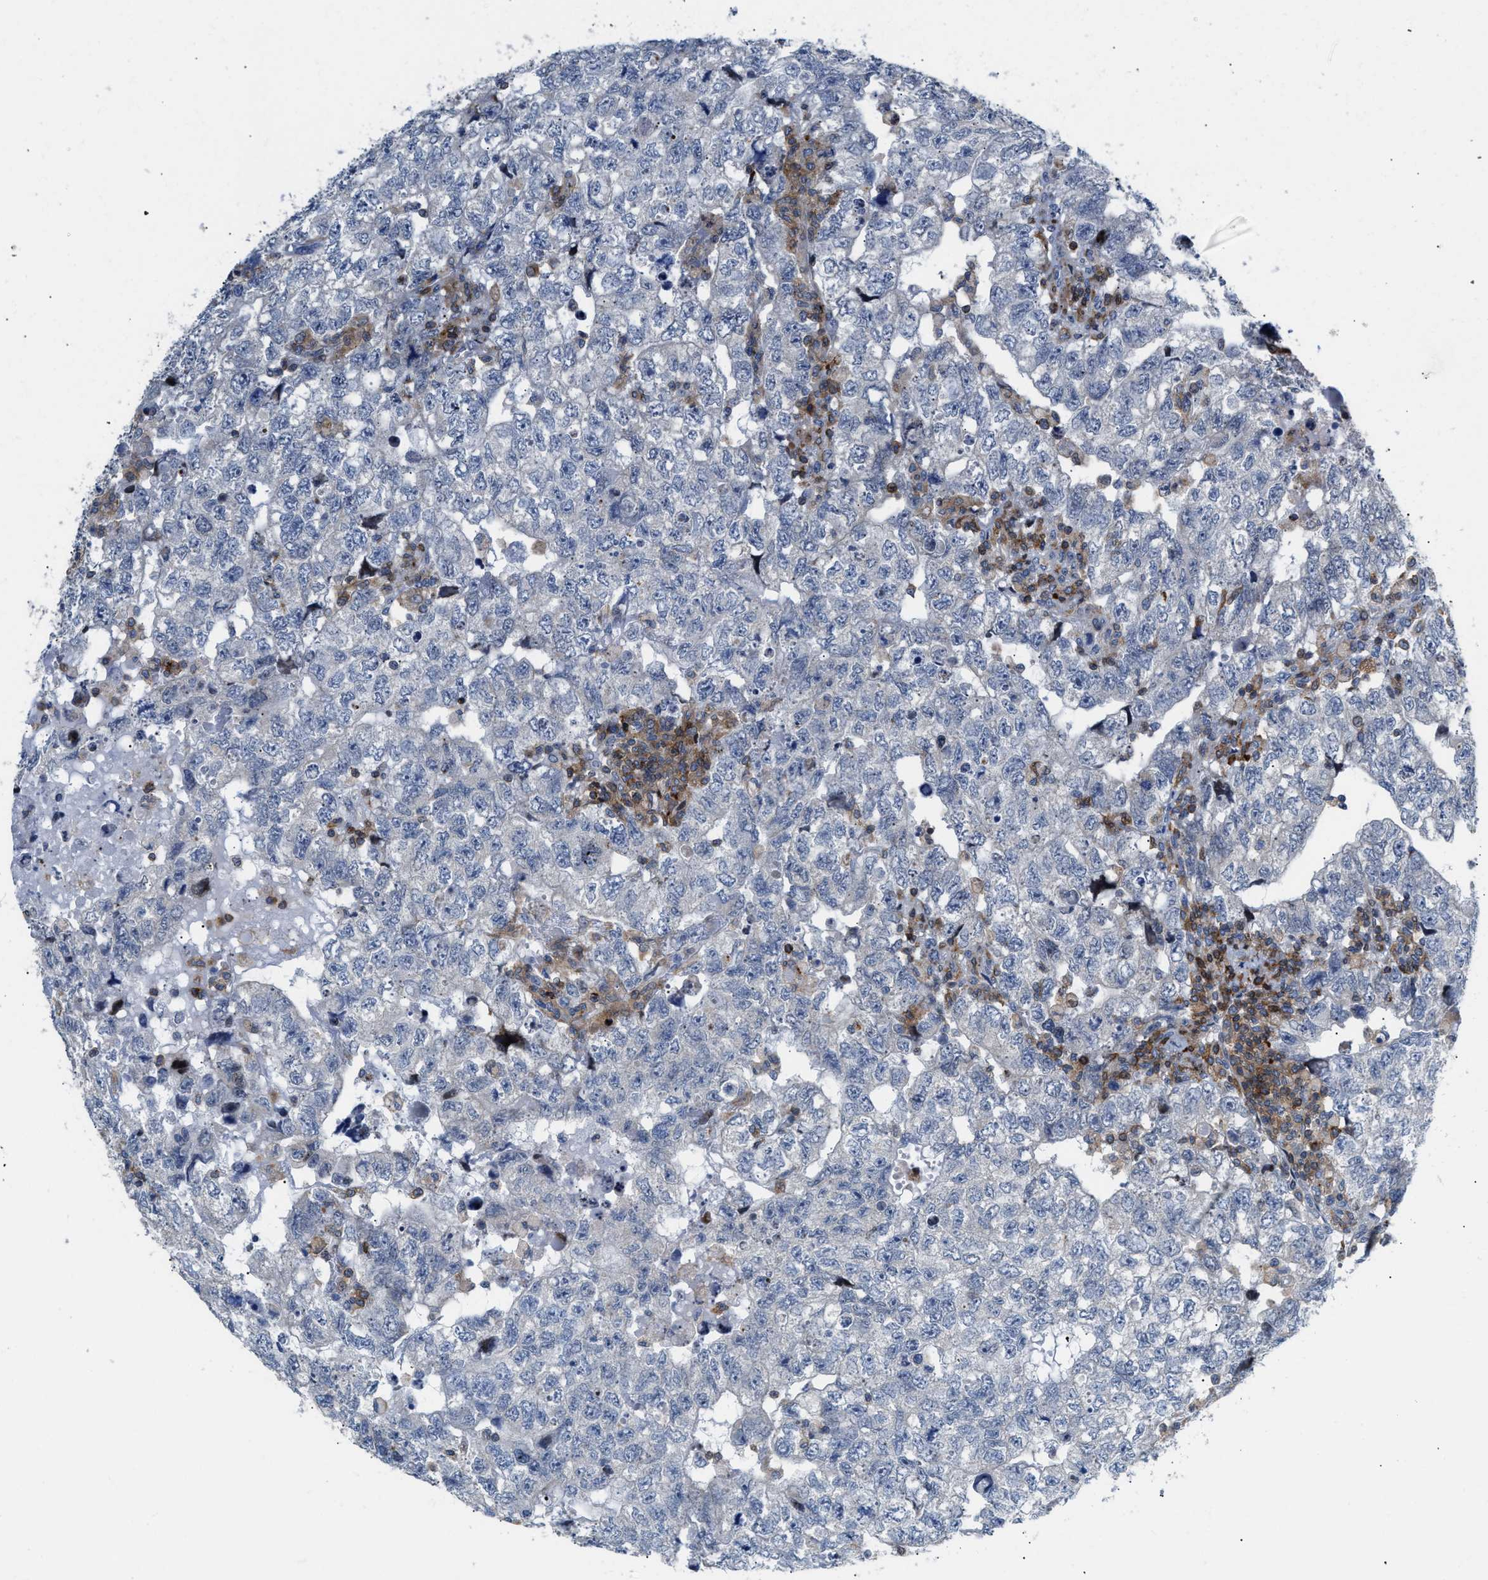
{"staining": {"intensity": "negative", "quantity": "none", "location": "none"}, "tissue": "testis cancer", "cell_type": "Tumor cells", "image_type": "cancer", "snomed": [{"axis": "morphology", "description": "Carcinoma, Embryonal, NOS"}, {"axis": "topography", "description": "Testis"}], "caption": "IHC of testis cancer shows no positivity in tumor cells.", "gene": "ATP9A", "patient": {"sex": "male", "age": 36}}